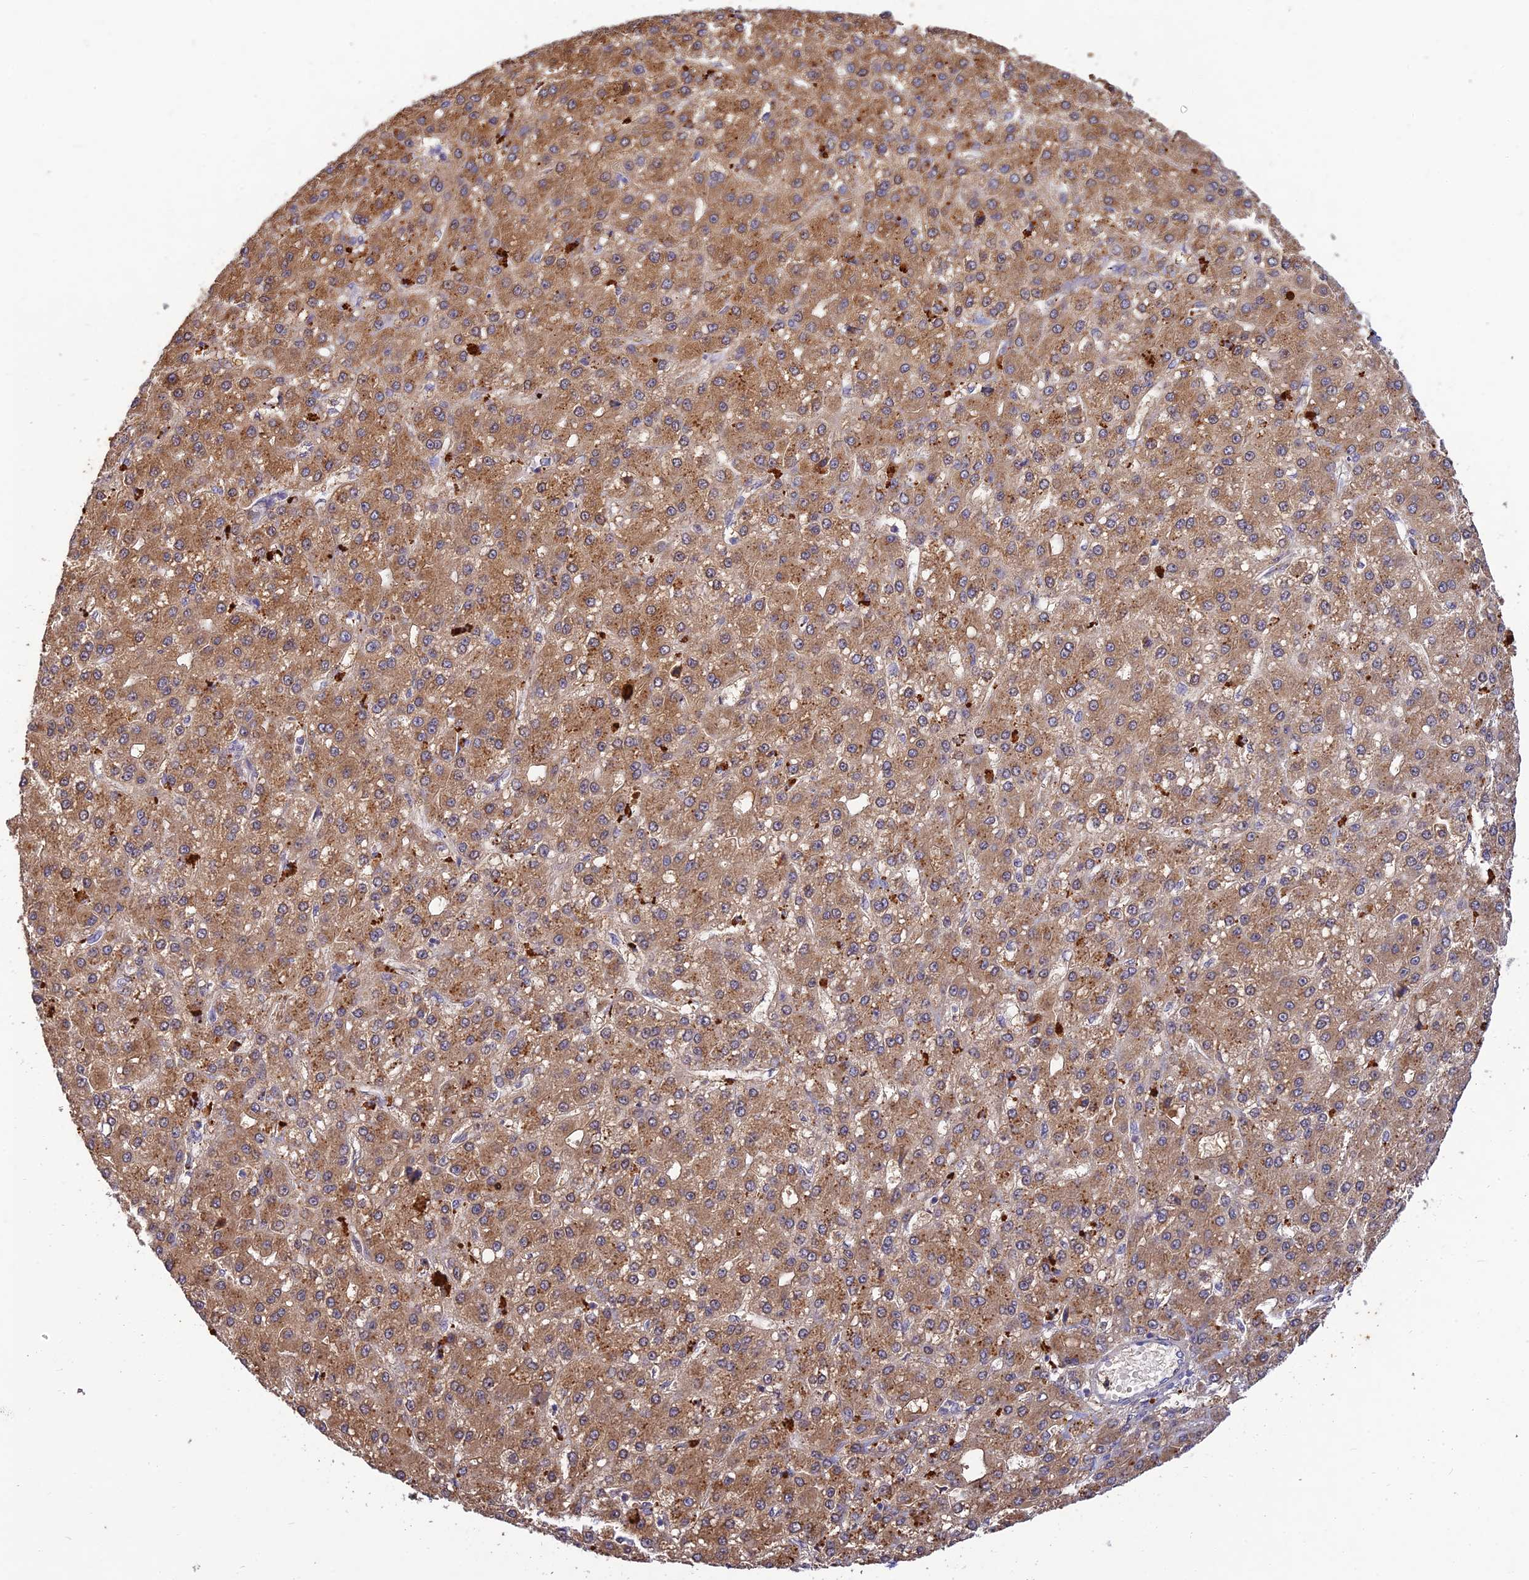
{"staining": {"intensity": "moderate", "quantity": ">75%", "location": "cytoplasmic/membranous"}, "tissue": "liver cancer", "cell_type": "Tumor cells", "image_type": "cancer", "snomed": [{"axis": "morphology", "description": "Carcinoma, Hepatocellular, NOS"}, {"axis": "topography", "description": "Liver"}], "caption": "The histopathology image exhibits staining of liver cancer (hepatocellular carcinoma), revealing moderate cytoplasmic/membranous protein staining (brown color) within tumor cells.", "gene": "ACSM5", "patient": {"sex": "male", "age": 67}}